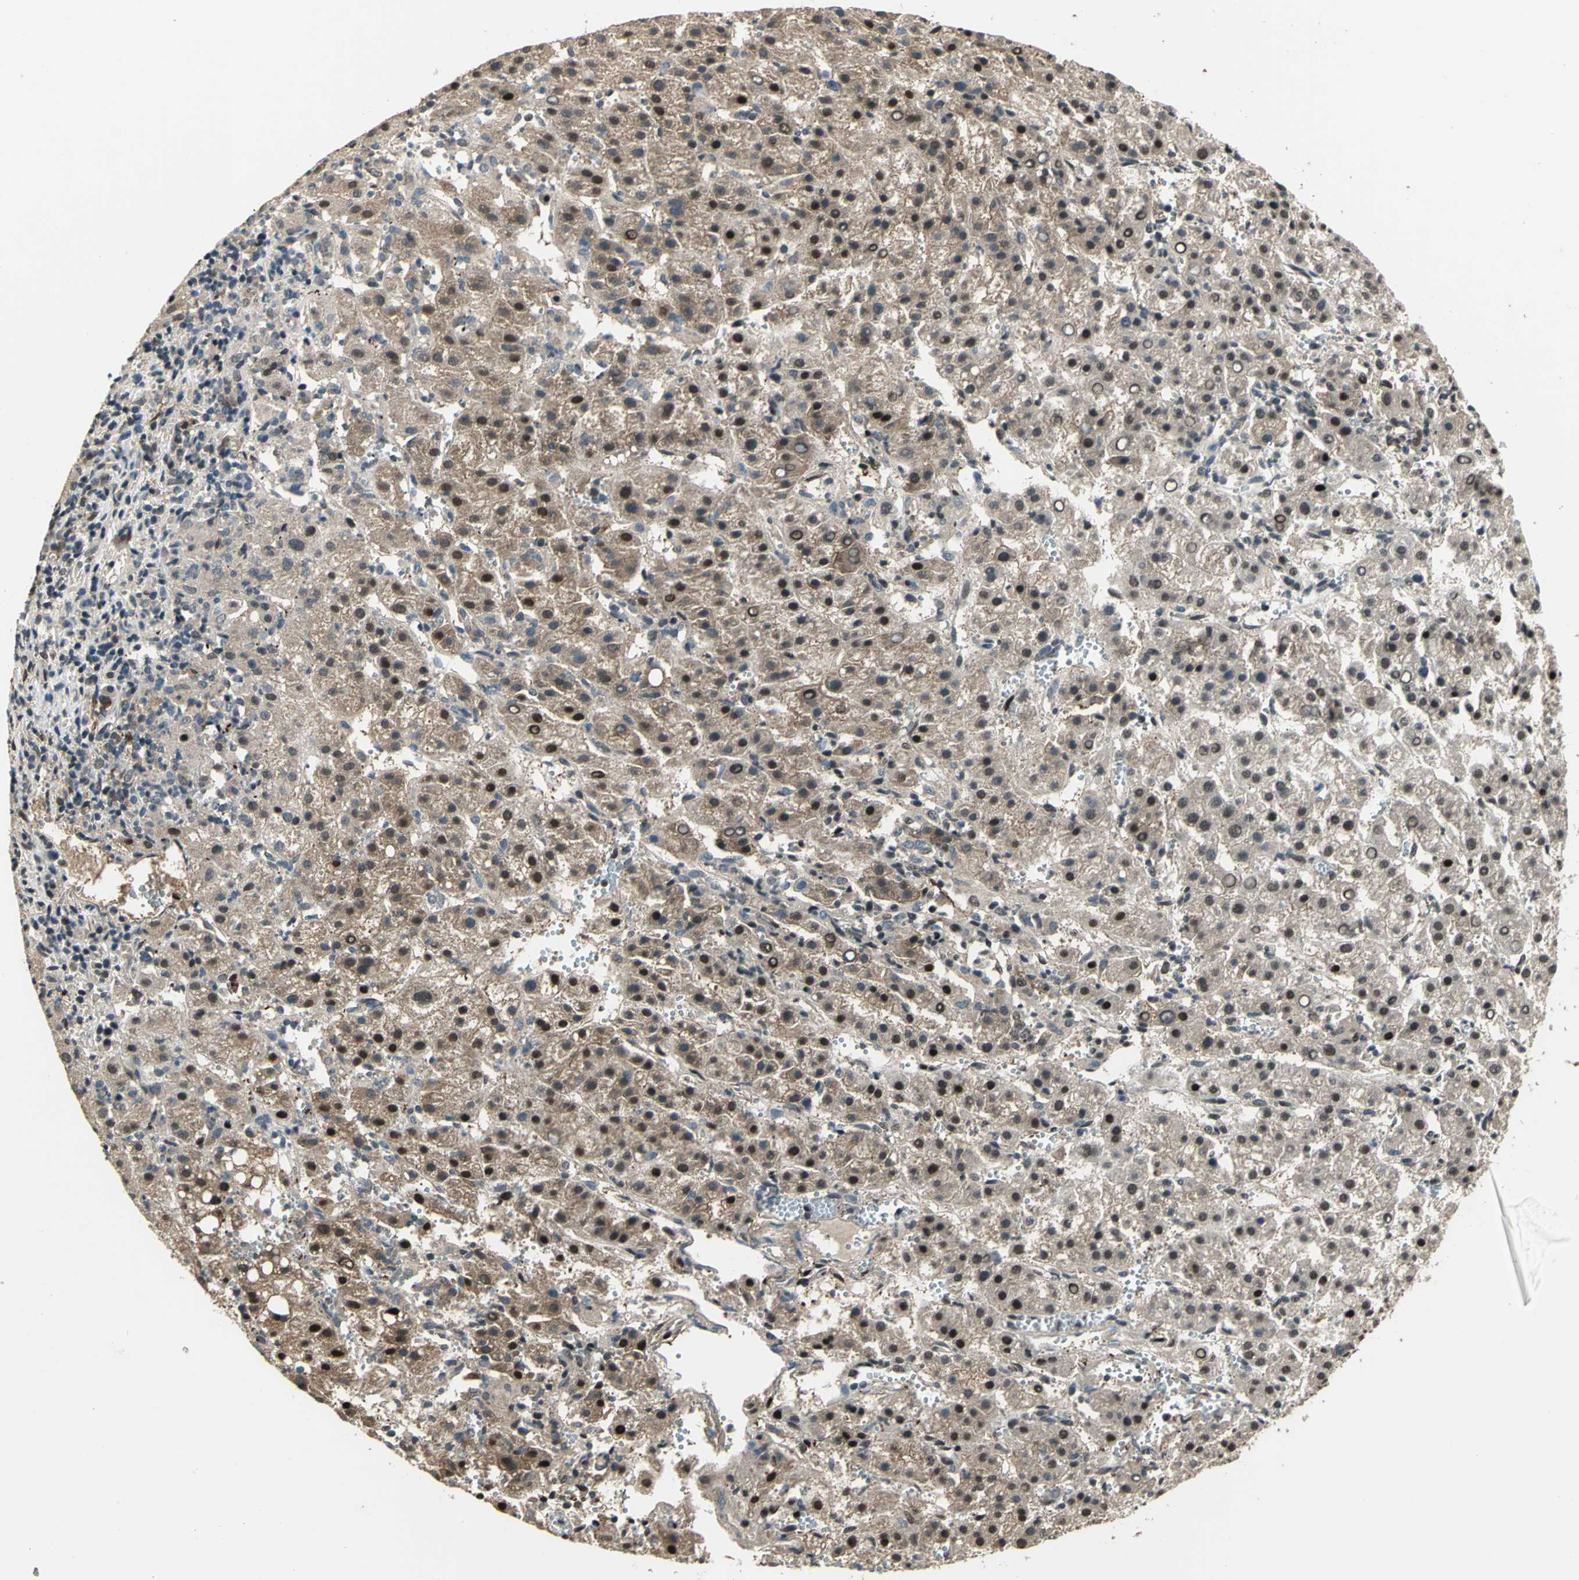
{"staining": {"intensity": "moderate", "quantity": ">75%", "location": "nuclear"}, "tissue": "liver cancer", "cell_type": "Tumor cells", "image_type": "cancer", "snomed": [{"axis": "morphology", "description": "Carcinoma, Hepatocellular, NOS"}, {"axis": "topography", "description": "Liver"}], "caption": "Tumor cells exhibit moderate nuclear positivity in approximately >75% of cells in liver cancer.", "gene": "MIS18BP1", "patient": {"sex": "female", "age": 58}}